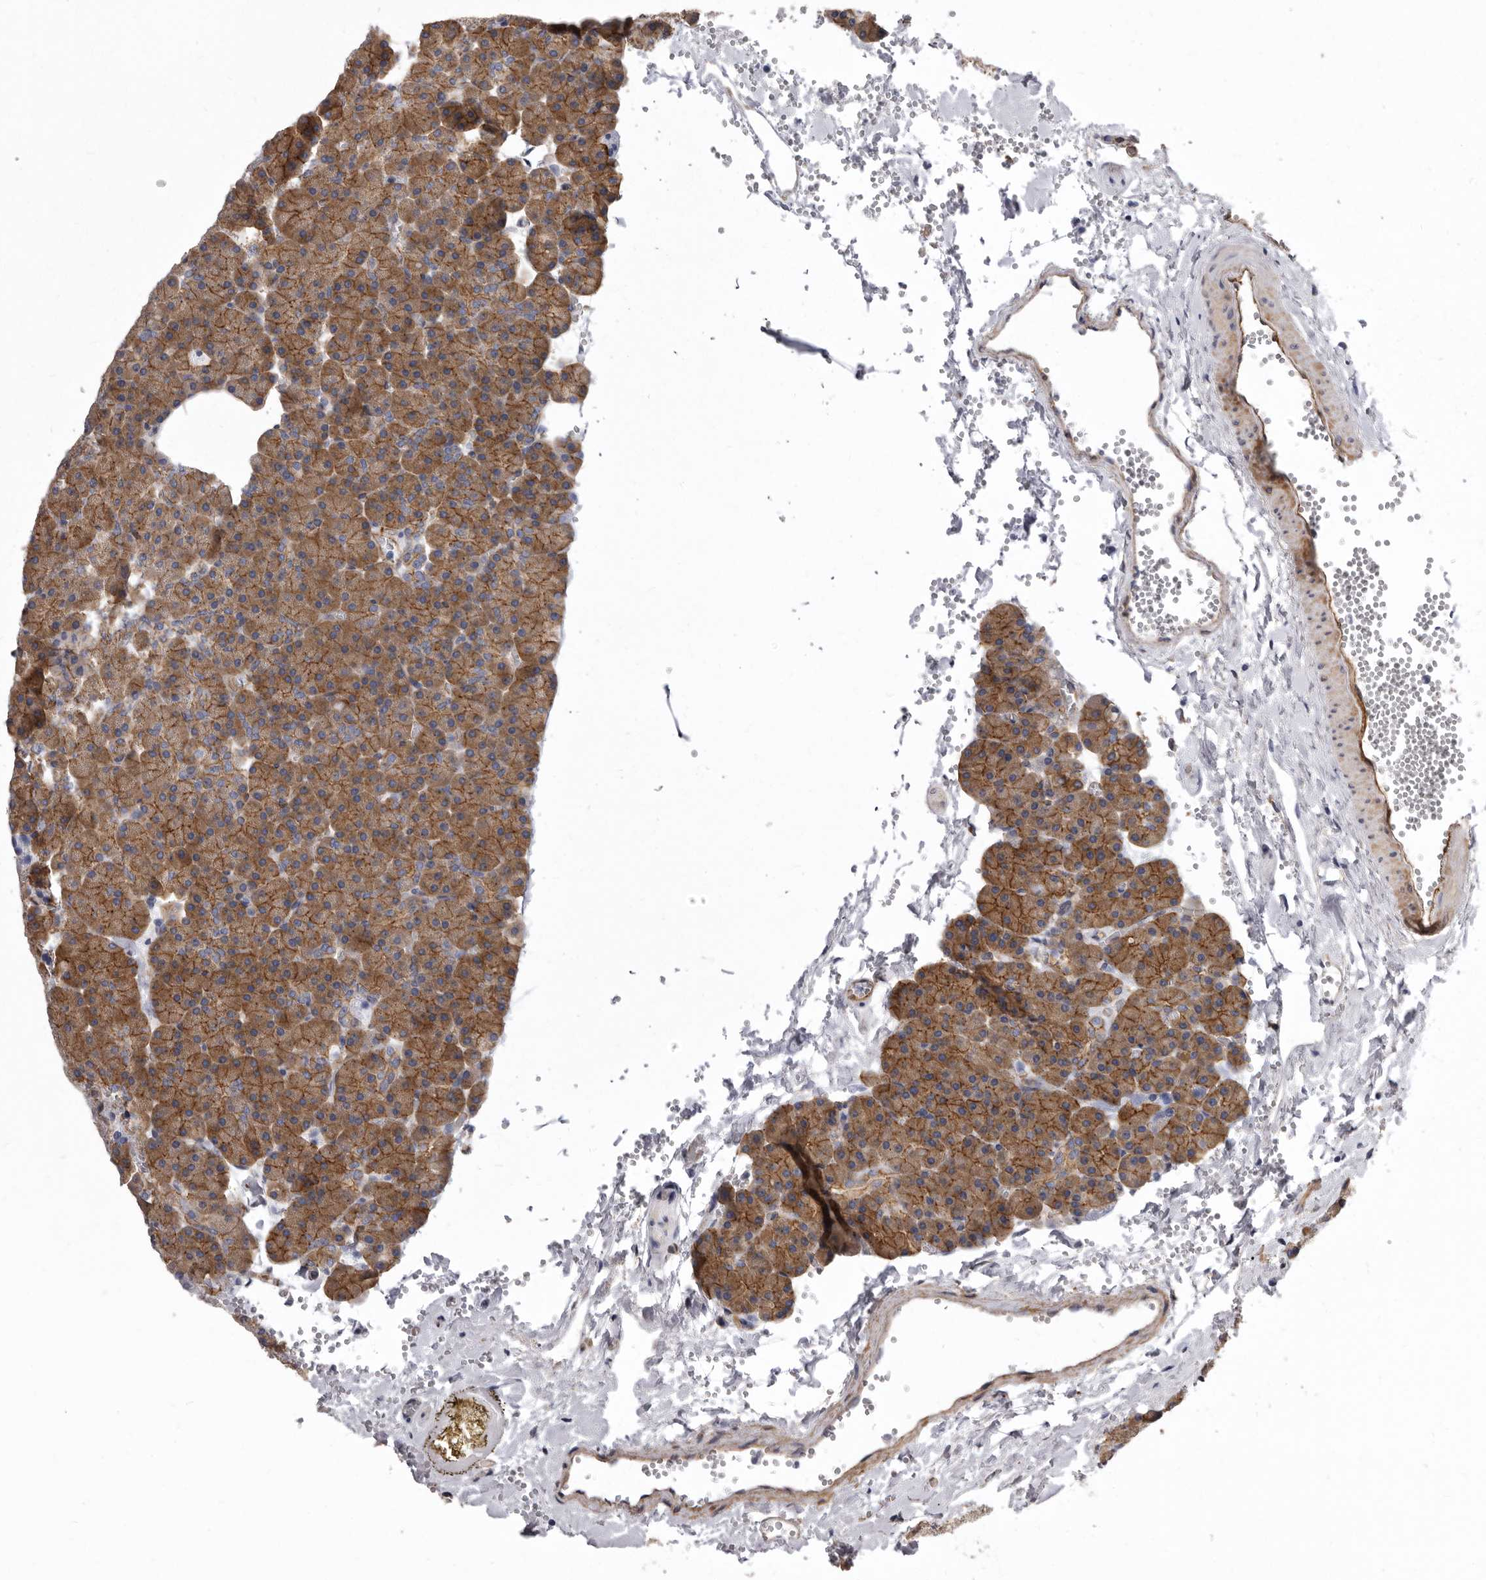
{"staining": {"intensity": "moderate", "quantity": ">75%", "location": "cytoplasmic/membranous"}, "tissue": "pancreas", "cell_type": "Exocrine glandular cells", "image_type": "normal", "snomed": [{"axis": "morphology", "description": "Normal tissue, NOS"}, {"axis": "morphology", "description": "Carcinoid, malignant, NOS"}, {"axis": "topography", "description": "Pancreas"}], "caption": "A brown stain highlights moderate cytoplasmic/membranous positivity of a protein in exocrine glandular cells of benign pancreas. The staining was performed using DAB, with brown indicating positive protein expression. Nuclei are stained blue with hematoxylin.", "gene": "ENAH", "patient": {"sex": "female", "age": 35}}